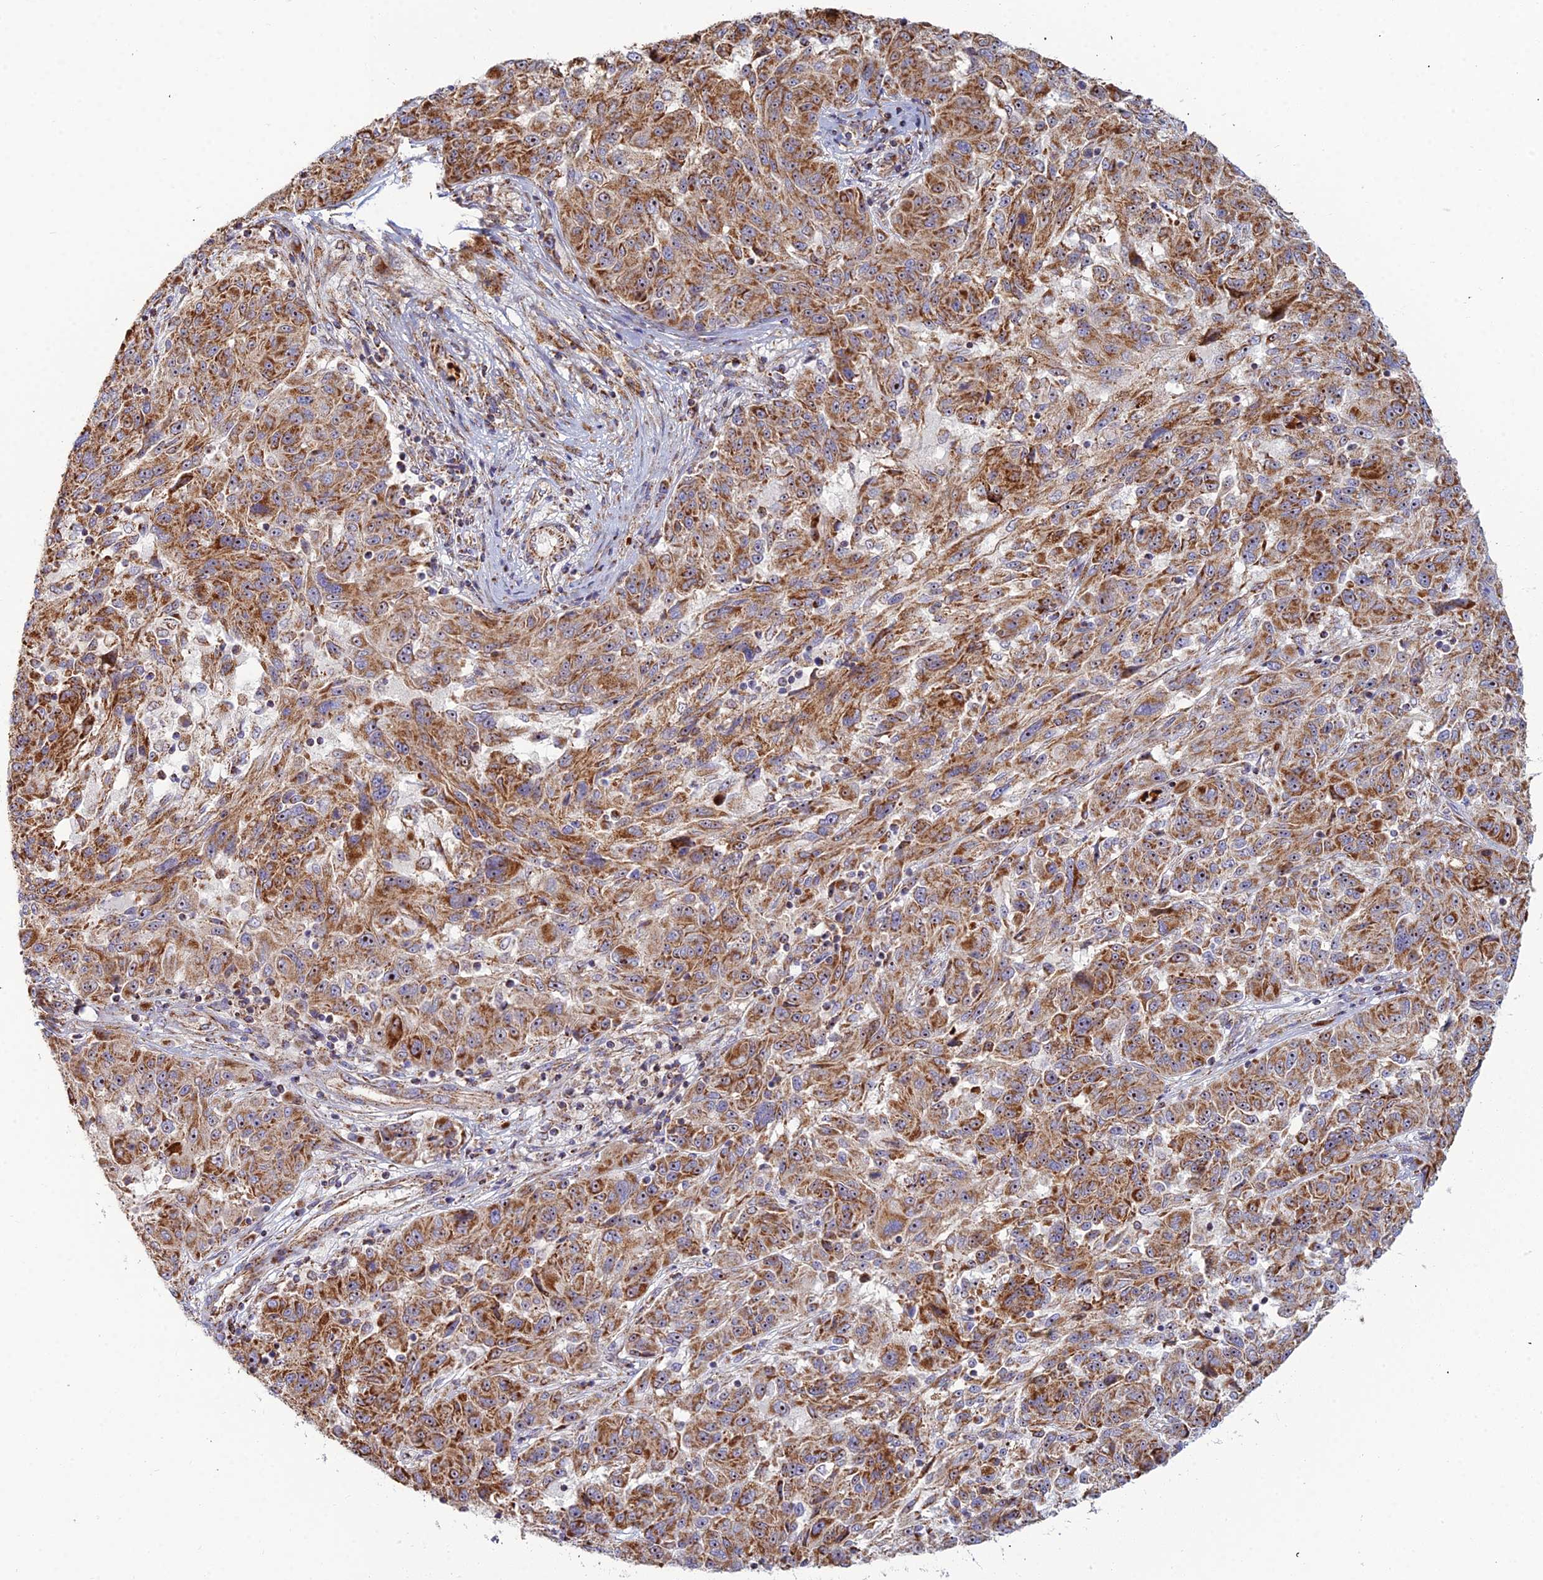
{"staining": {"intensity": "strong", "quantity": ">75%", "location": "cytoplasmic/membranous"}, "tissue": "melanoma", "cell_type": "Tumor cells", "image_type": "cancer", "snomed": [{"axis": "morphology", "description": "Malignant melanoma, NOS"}, {"axis": "topography", "description": "Skin"}], "caption": "Strong cytoplasmic/membranous positivity is identified in approximately >75% of tumor cells in melanoma.", "gene": "SLC35F4", "patient": {"sex": "male", "age": 53}}